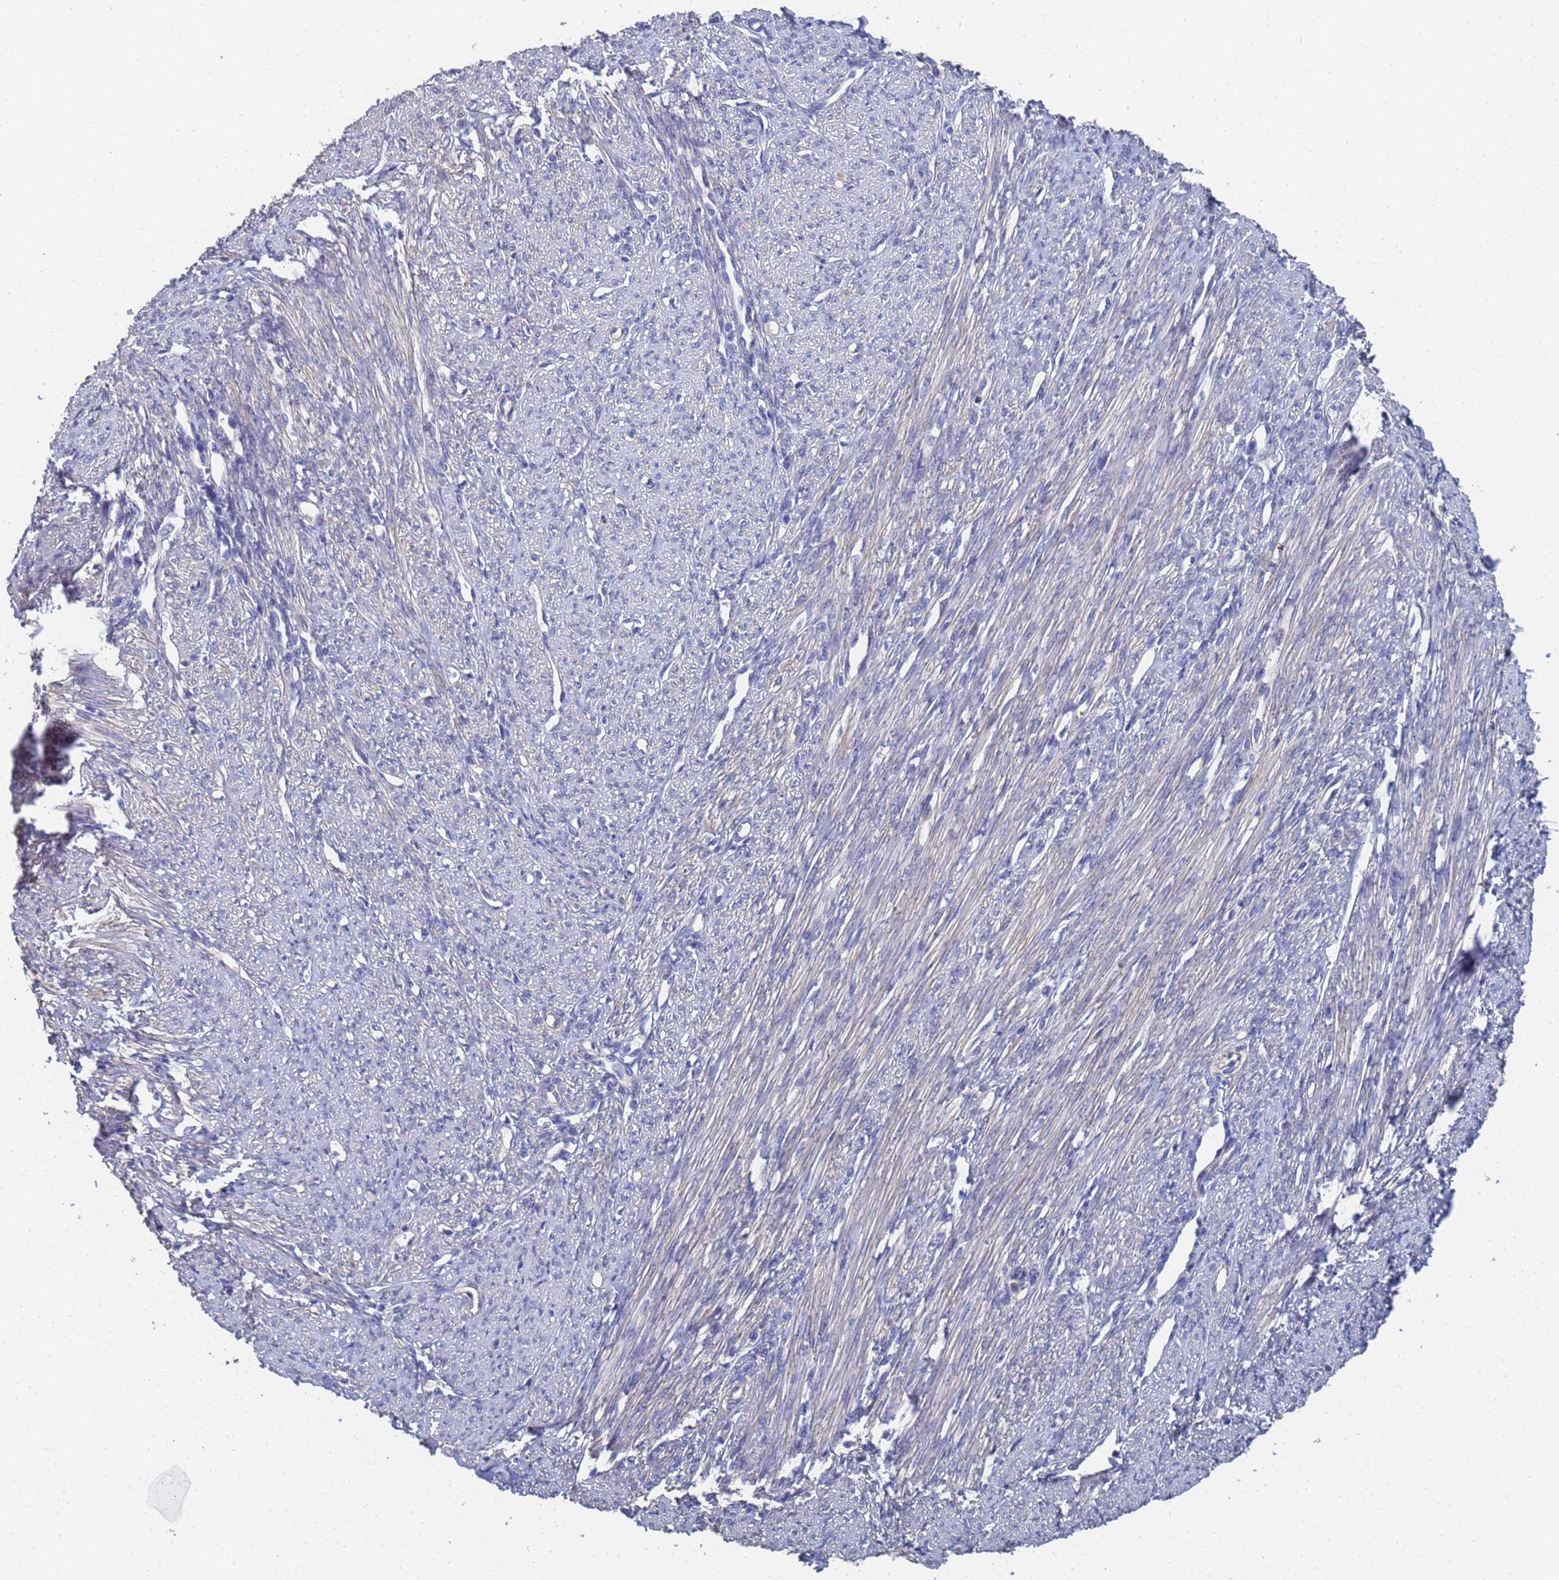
{"staining": {"intensity": "weak", "quantity": "25%-75%", "location": "cytoplasmic/membranous"}, "tissue": "smooth muscle", "cell_type": "Smooth muscle cells", "image_type": "normal", "snomed": [{"axis": "morphology", "description": "Normal tissue, NOS"}, {"axis": "topography", "description": "Smooth muscle"}, {"axis": "topography", "description": "Uterus"}], "caption": "Immunohistochemistry histopathology image of unremarkable smooth muscle: human smooth muscle stained using IHC displays low levels of weak protein expression localized specifically in the cytoplasmic/membranous of smooth muscle cells, appearing as a cytoplasmic/membranous brown color.", "gene": "LBX2", "patient": {"sex": "female", "age": 59}}